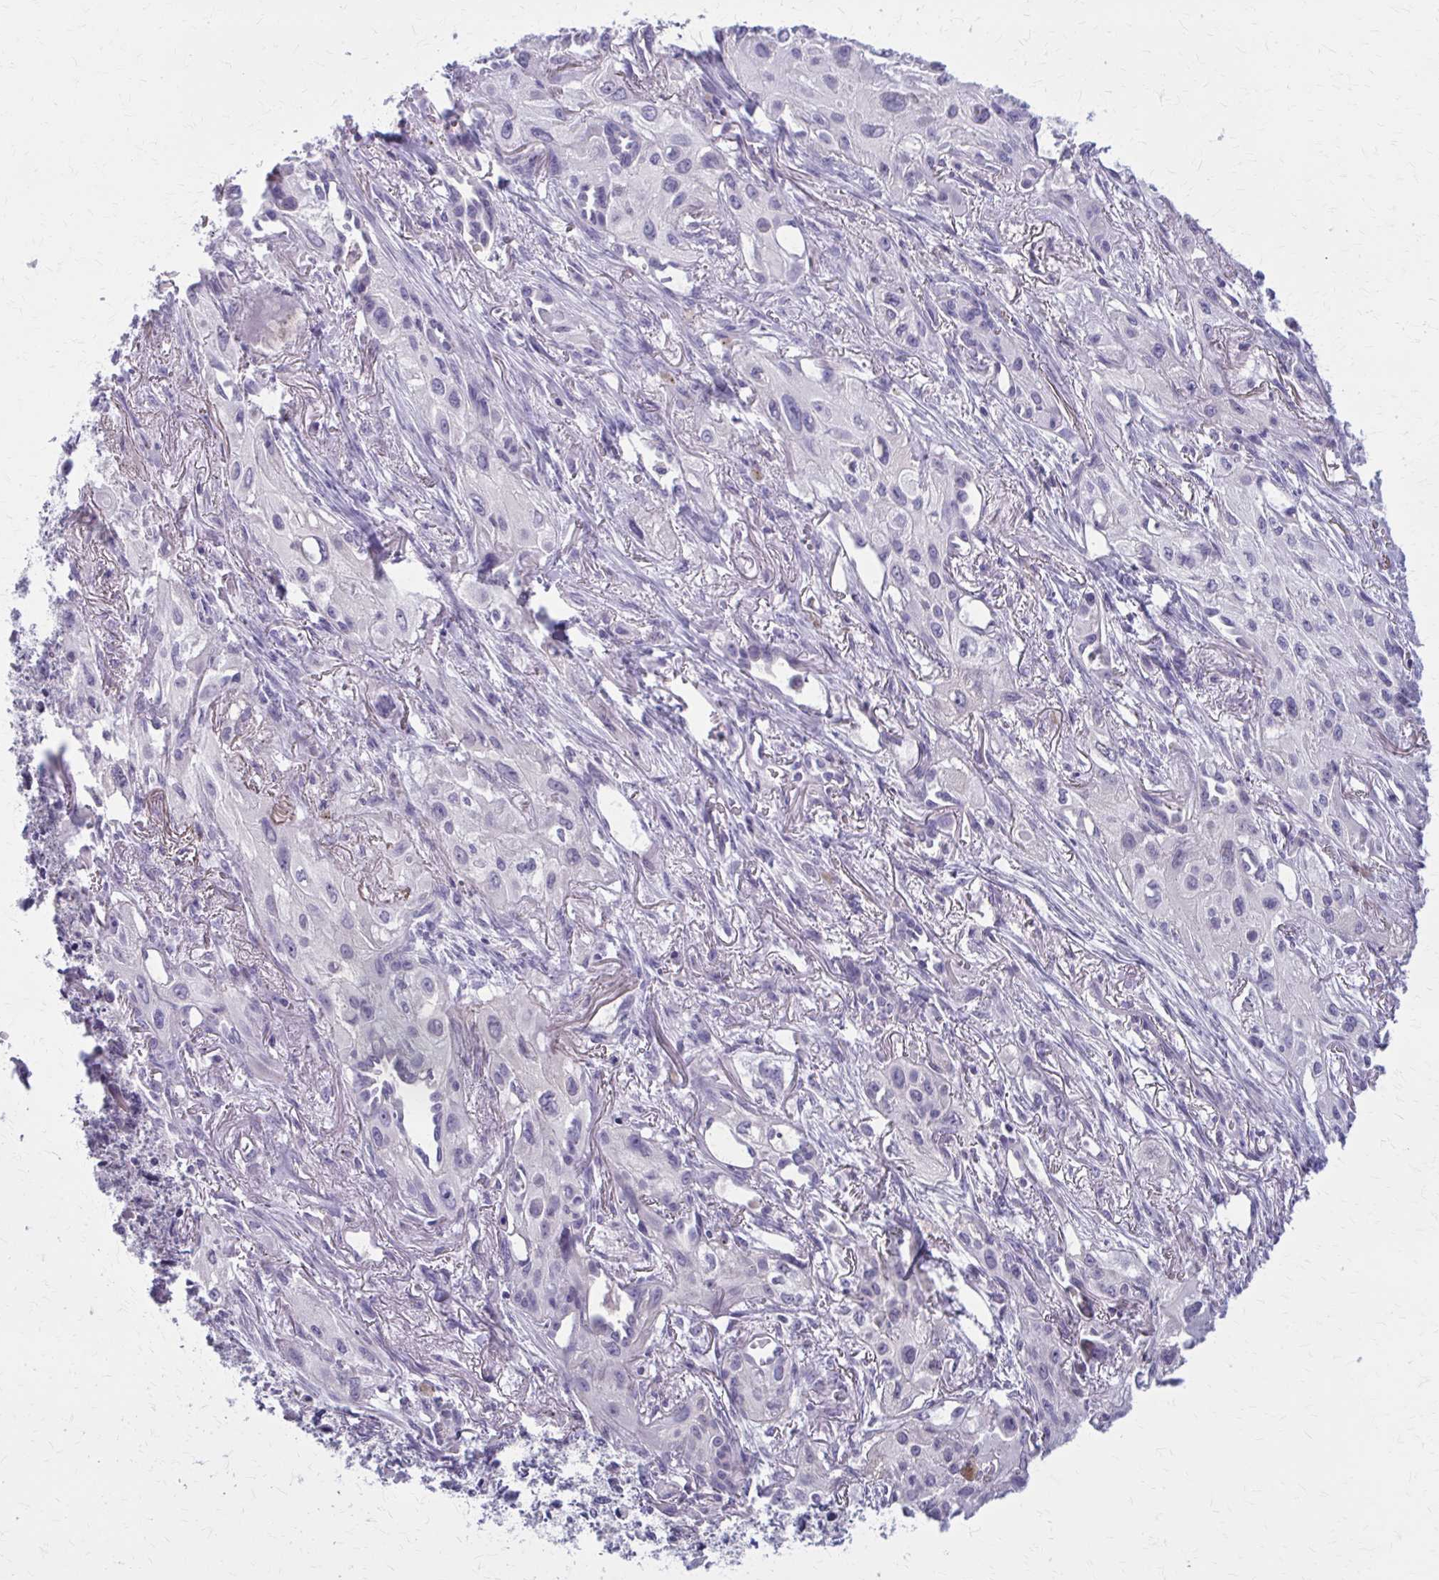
{"staining": {"intensity": "negative", "quantity": "none", "location": "none"}, "tissue": "lung cancer", "cell_type": "Tumor cells", "image_type": "cancer", "snomed": [{"axis": "morphology", "description": "Squamous cell carcinoma, NOS"}, {"axis": "topography", "description": "Lung"}], "caption": "Lung cancer (squamous cell carcinoma) stained for a protein using IHC shows no positivity tumor cells.", "gene": "OR4A47", "patient": {"sex": "male", "age": 71}}